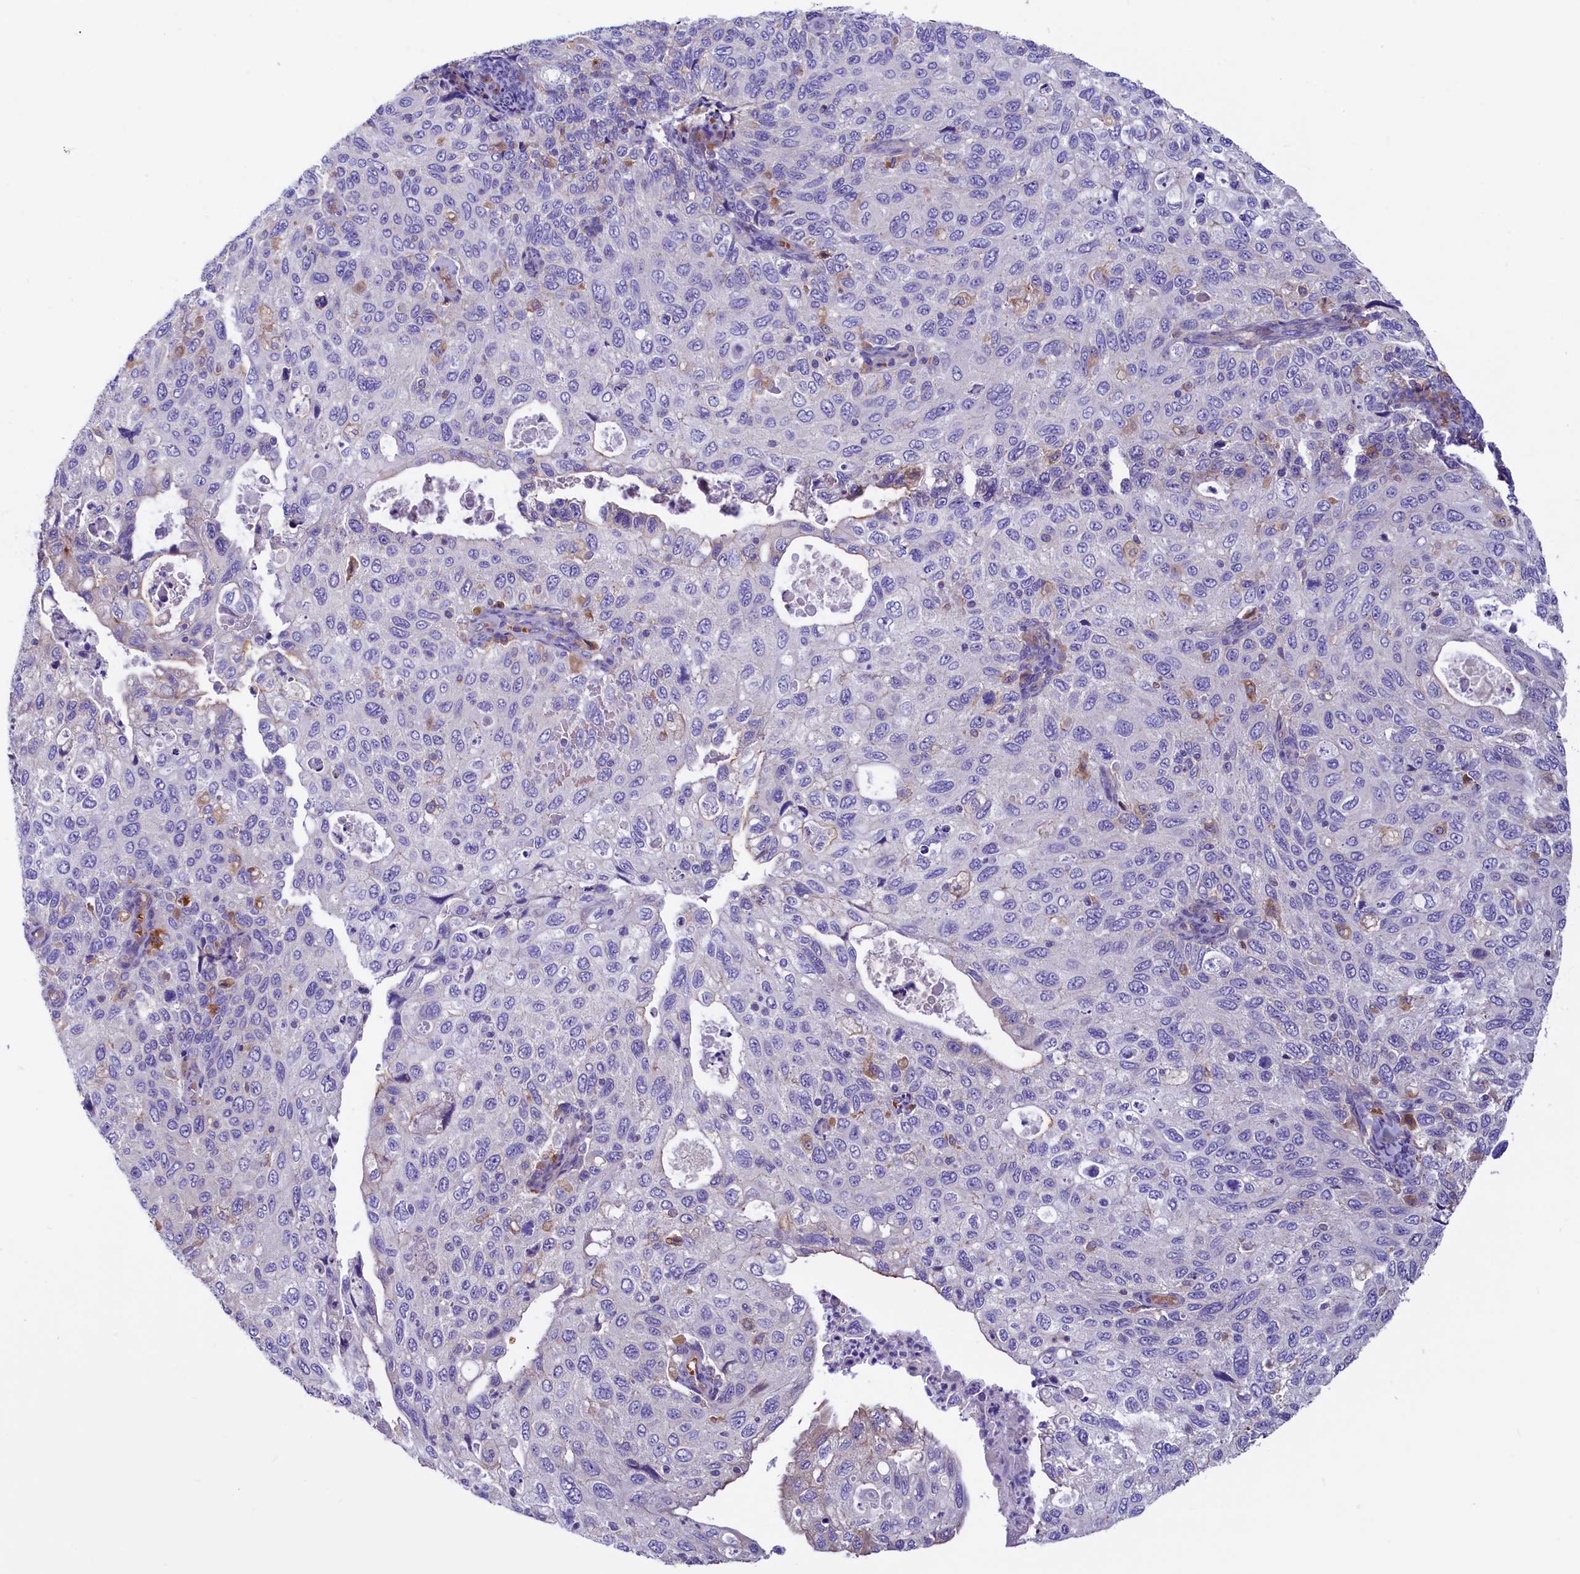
{"staining": {"intensity": "negative", "quantity": "none", "location": "none"}, "tissue": "cervical cancer", "cell_type": "Tumor cells", "image_type": "cancer", "snomed": [{"axis": "morphology", "description": "Squamous cell carcinoma, NOS"}, {"axis": "topography", "description": "Cervix"}], "caption": "A histopathology image of human cervical squamous cell carcinoma is negative for staining in tumor cells.", "gene": "HPS6", "patient": {"sex": "female", "age": 70}}